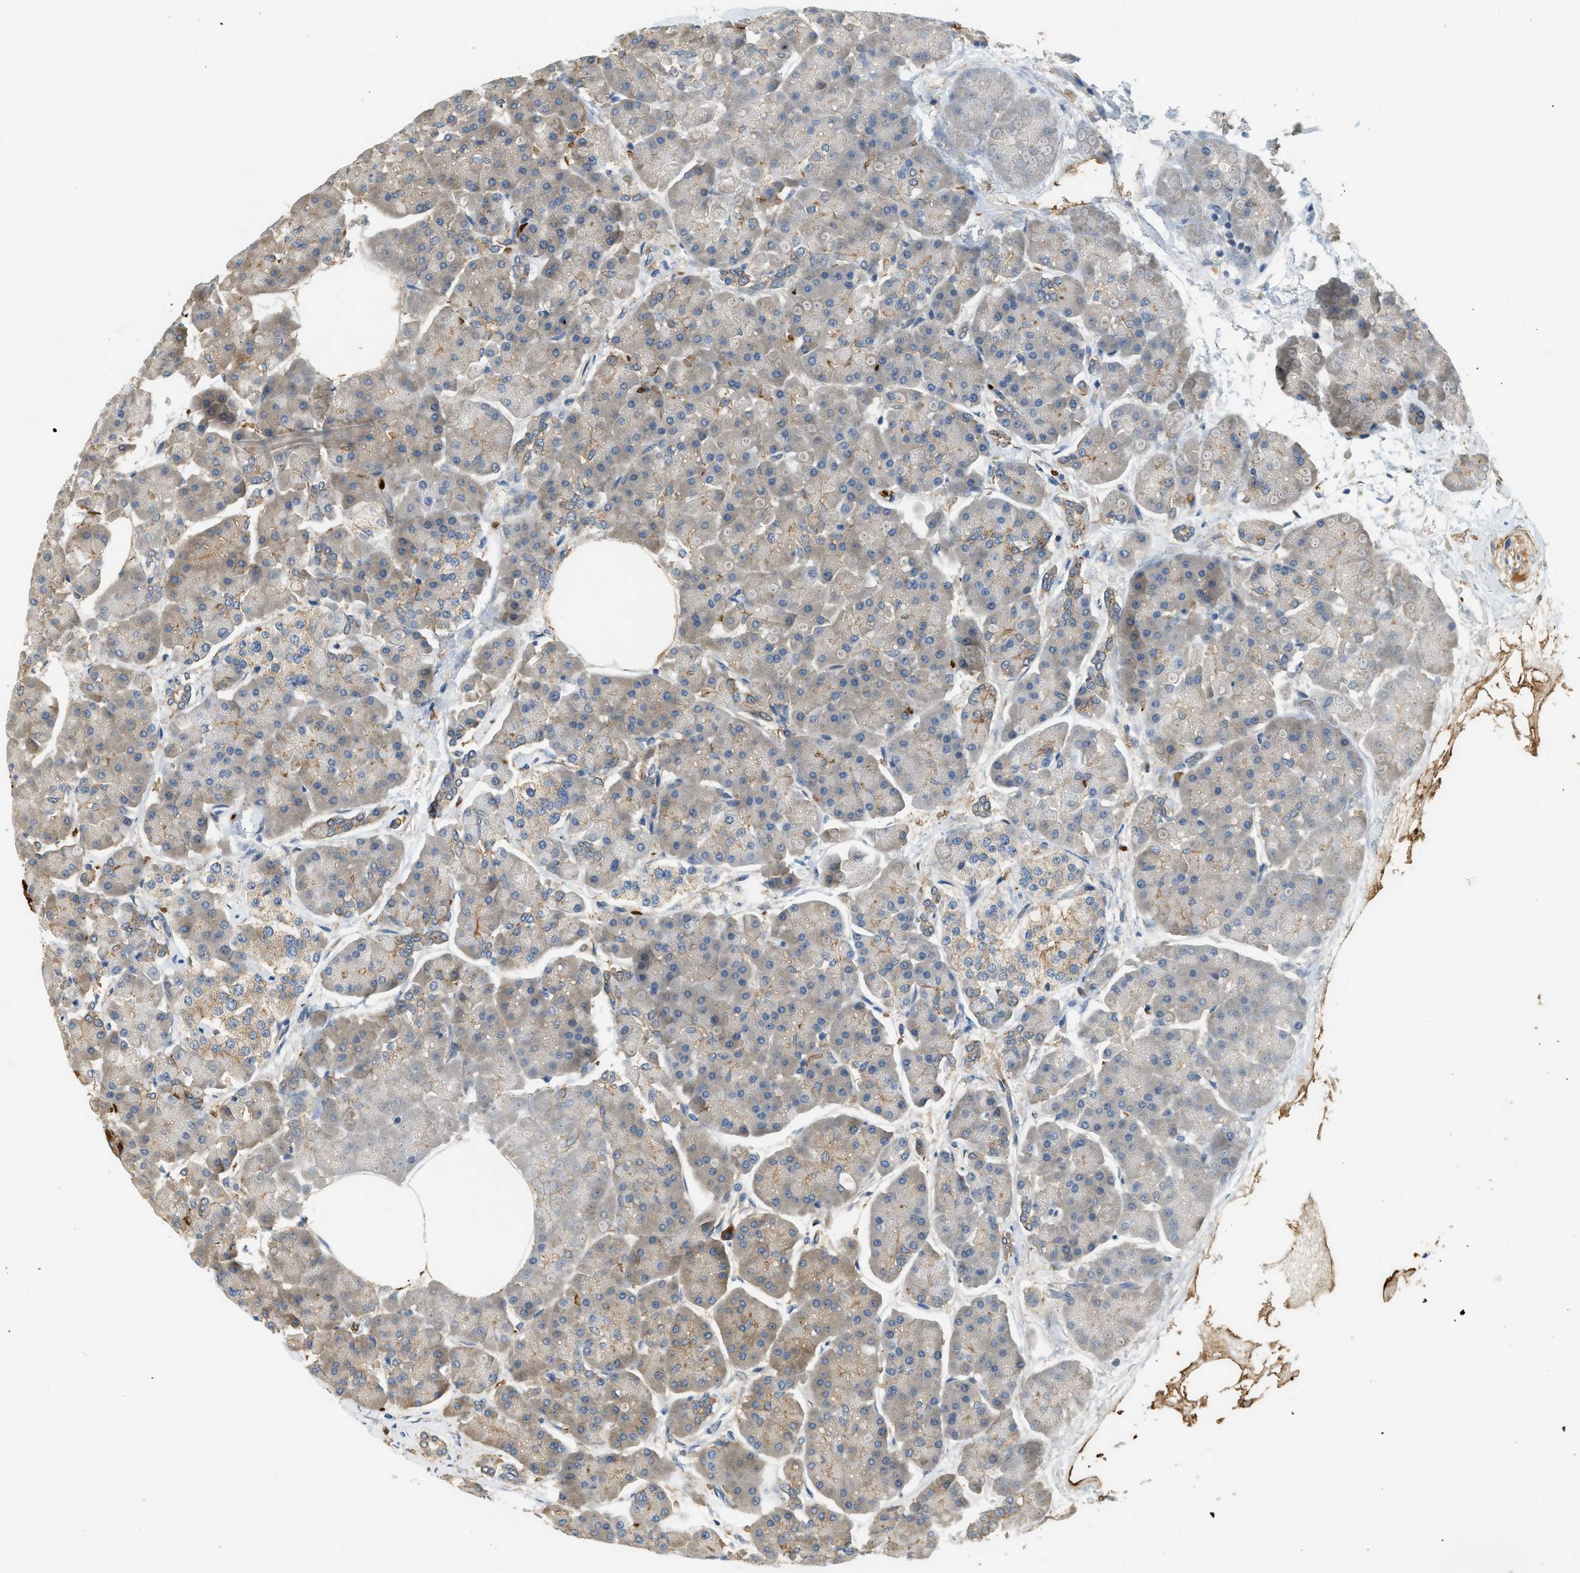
{"staining": {"intensity": "moderate", "quantity": "<25%", "location": "cytoplasmic/membranous"}, "tissue": "pancreas", "cell_type": "Exocrine glandular cells", "image_type": "normal", "snomed": [{"axis": "morphology", "description": "Normal tissue, NOS"}, {"axis": "topography", "description": "Pancreas"}], "caption": "The immunohistochemical stain highlights moderate cytoplasmic/membranous staining in exocrine glandular cells of benign pancreas.", "gene": "CYTH2", "patient": {"sex": "female", "age": 70}}